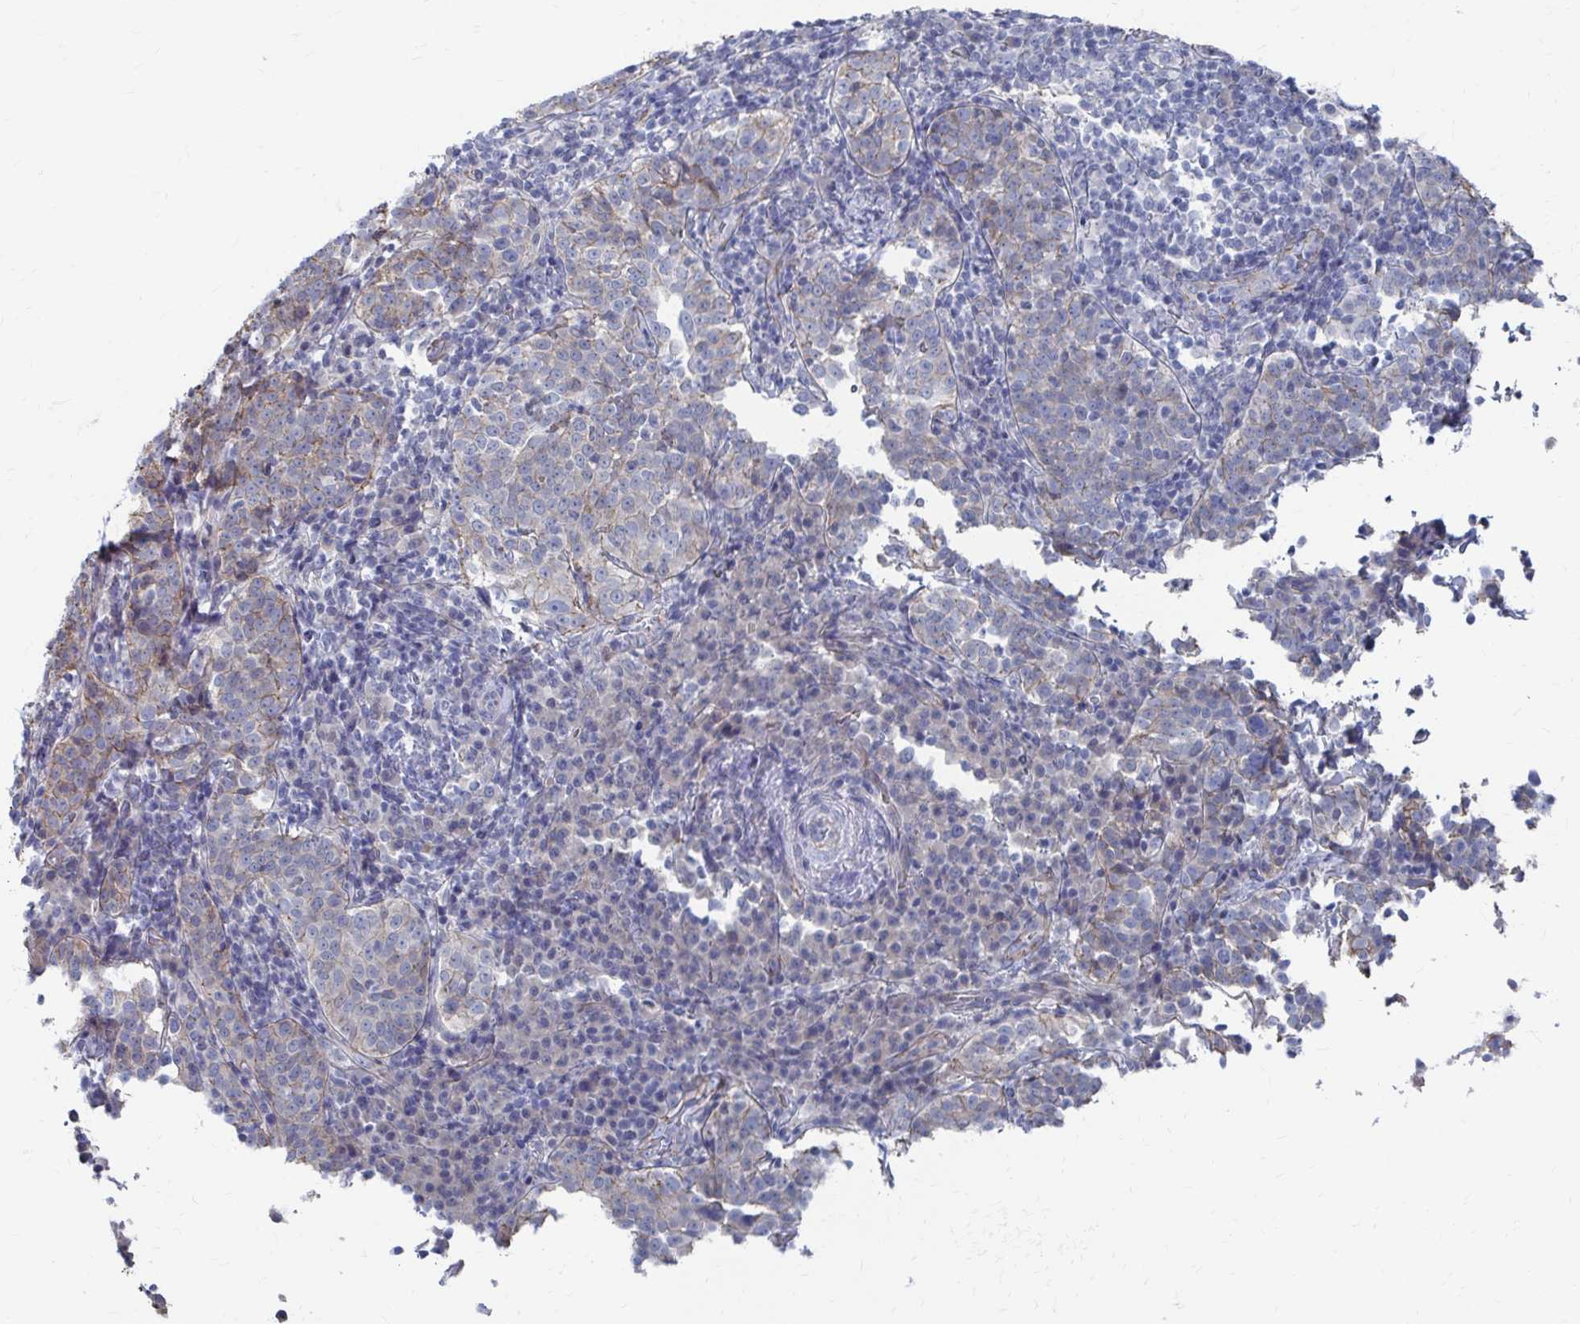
{"staining": {"intensity": "negative", "quantity": "none", "location": "none"}, "tissue": "cervical cancer", "cell_type": "Tumor cells", "image_type": "cancer", "snomed": [{"axis": "morphology", "description": "Squamous cell carcinoma, NOS"}, {"axis": "topography", "description": "Cervix"}], "caption": "A histopathology image of squamous cell carcinoma (cervical) stained for a protein reveals no brown staining in tumor cells.", "gene": "PLEKHG7", "patient": {"sex": "female", "age": 75}}